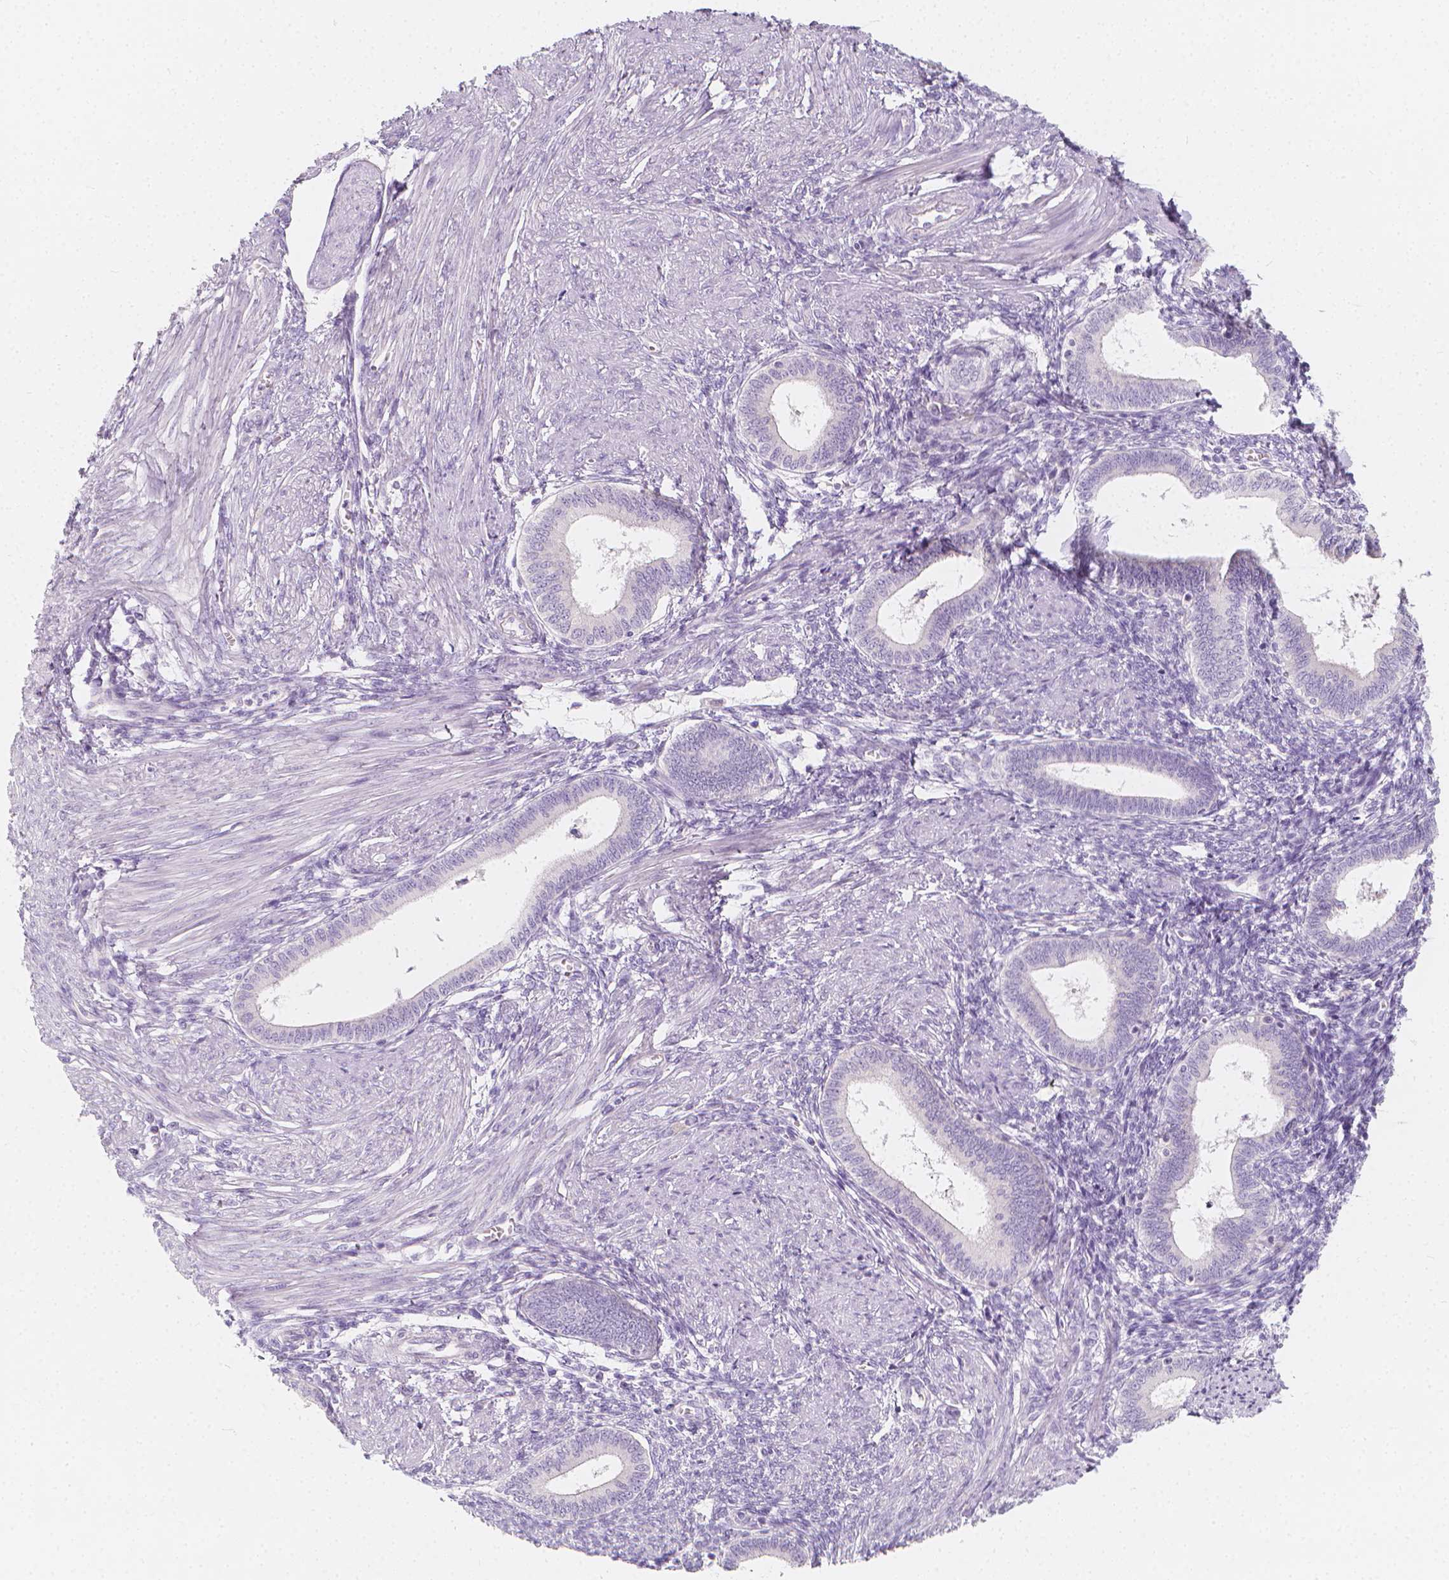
{"staining": {"intensity": "negative", "quantity": "none", "location": "none"}, "tissue": "endometrium", "cell_type": "Cells in endometrial stroma", "image_type": "normal", "snomed": [{"axis": "morphology", "description": "Normal tissue, NOS"}, {"axis": "topography", "description": "Endometrium"}], "caption": "Image shows no significant protein positivity in cells in endometrial stroma of unremarkable endometrium. (DAB (3,3'-diaminobenzidine) immunohistochemistry (IHC) with hematoxylin counter stain).", "gene": "RBFOX1", "patient": {"sex": "female", "age": 42}}